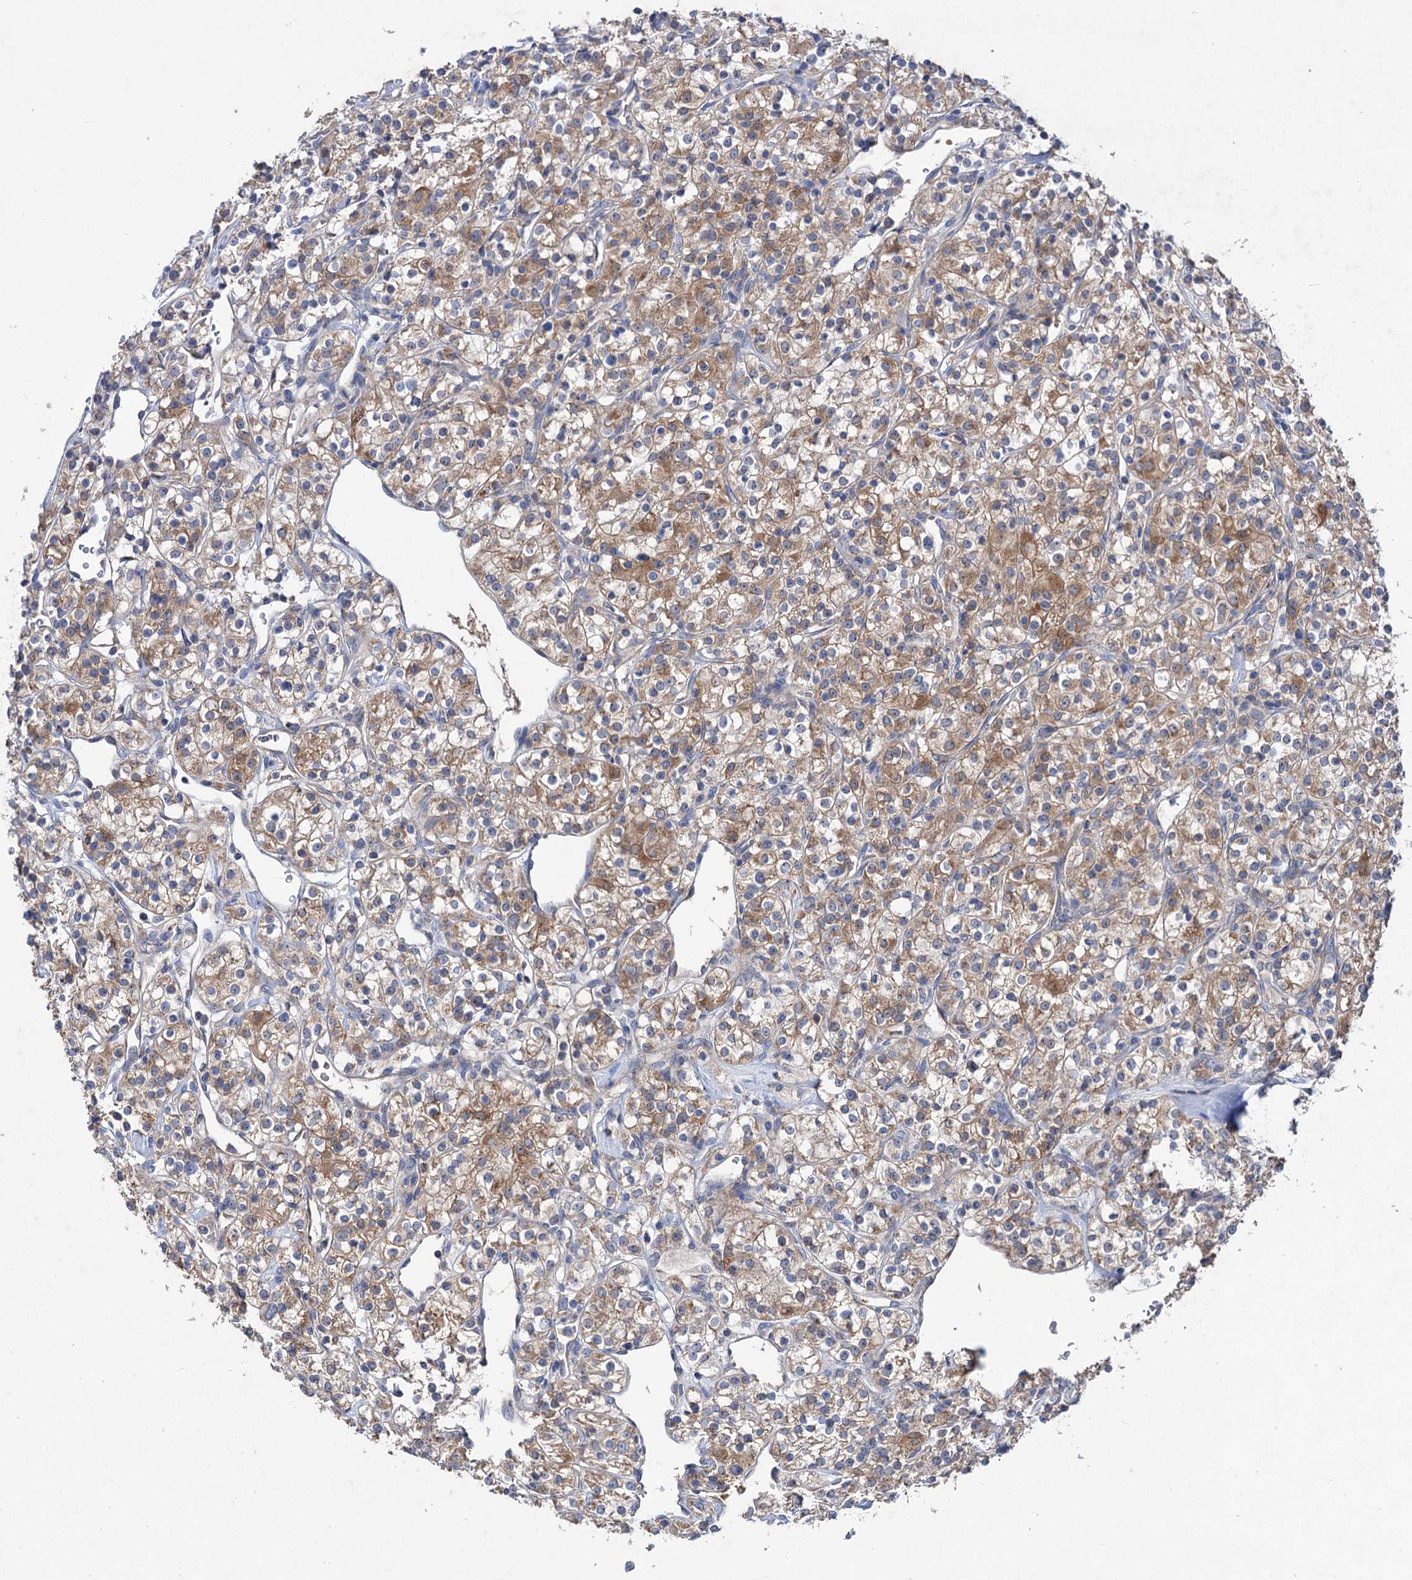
{"staining": {"intensity": "moderate", "quantity": ">75%", "location": "cytoplasmic/membranous"}, "tissue": "renal cancer", "cell_type": "Tumor cells", "image_type": "cancer", "snomed": [{"axis": "morphology", "description": "Adenocarcinoma, NOS"}, {"axis": "topography", "description": "Kidney"}], "caption": "Brown immunohistochemical staining in renal cancer (adenocarcinoma) demonstrates moderate cytoplasmic/membranous positivity in approximately >75% of tumor cells. The staining was performed using DAB (3,3'-diaminobenzidine), with brown indicating positive protein expression. Nuclei are stained blue with hematoxylin.", "gene": "CLPB", "patient": {"sex": "male", "age": 77}}